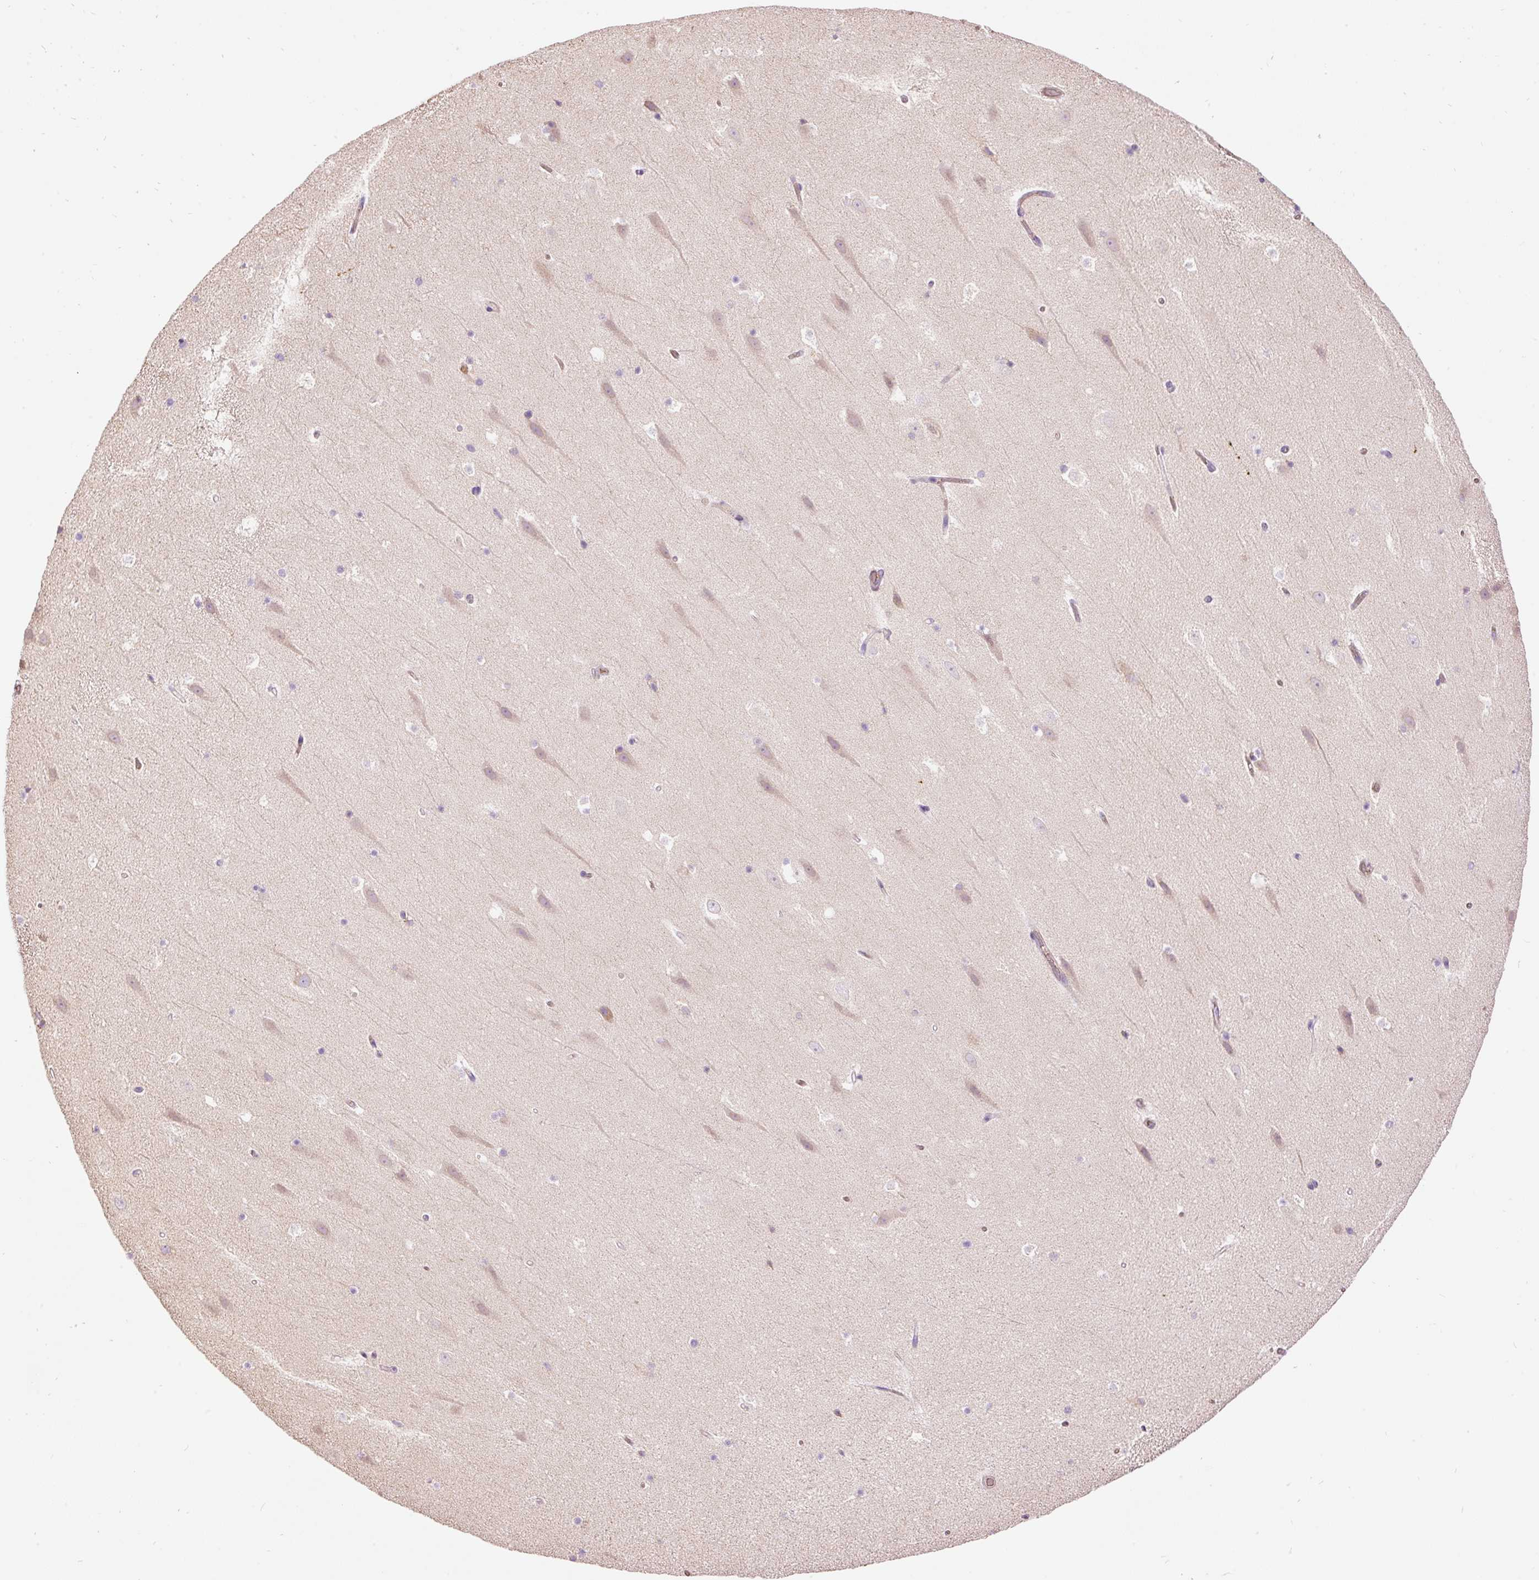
{"staining": {"intensity": "negative", "quantity": "none", "location": "none"}, "tissue": "hippocampus", "cell_type": "Glial cells", "image_type": "normal", "snomed": [{"axis": "morphology", "description": "Normal tissue, NOS"}, {"axis": "topography", "description": "Hippocampus"}], "caption": "Immunohistochemistry image of normal hippocampus: human hippocampus stained with DAB (3,3'-diaminobenzidine) reveals no significant protein staining in glial cells.", "gene": "PRRC2A", "patient": {"sex": "male", "age": 37}}